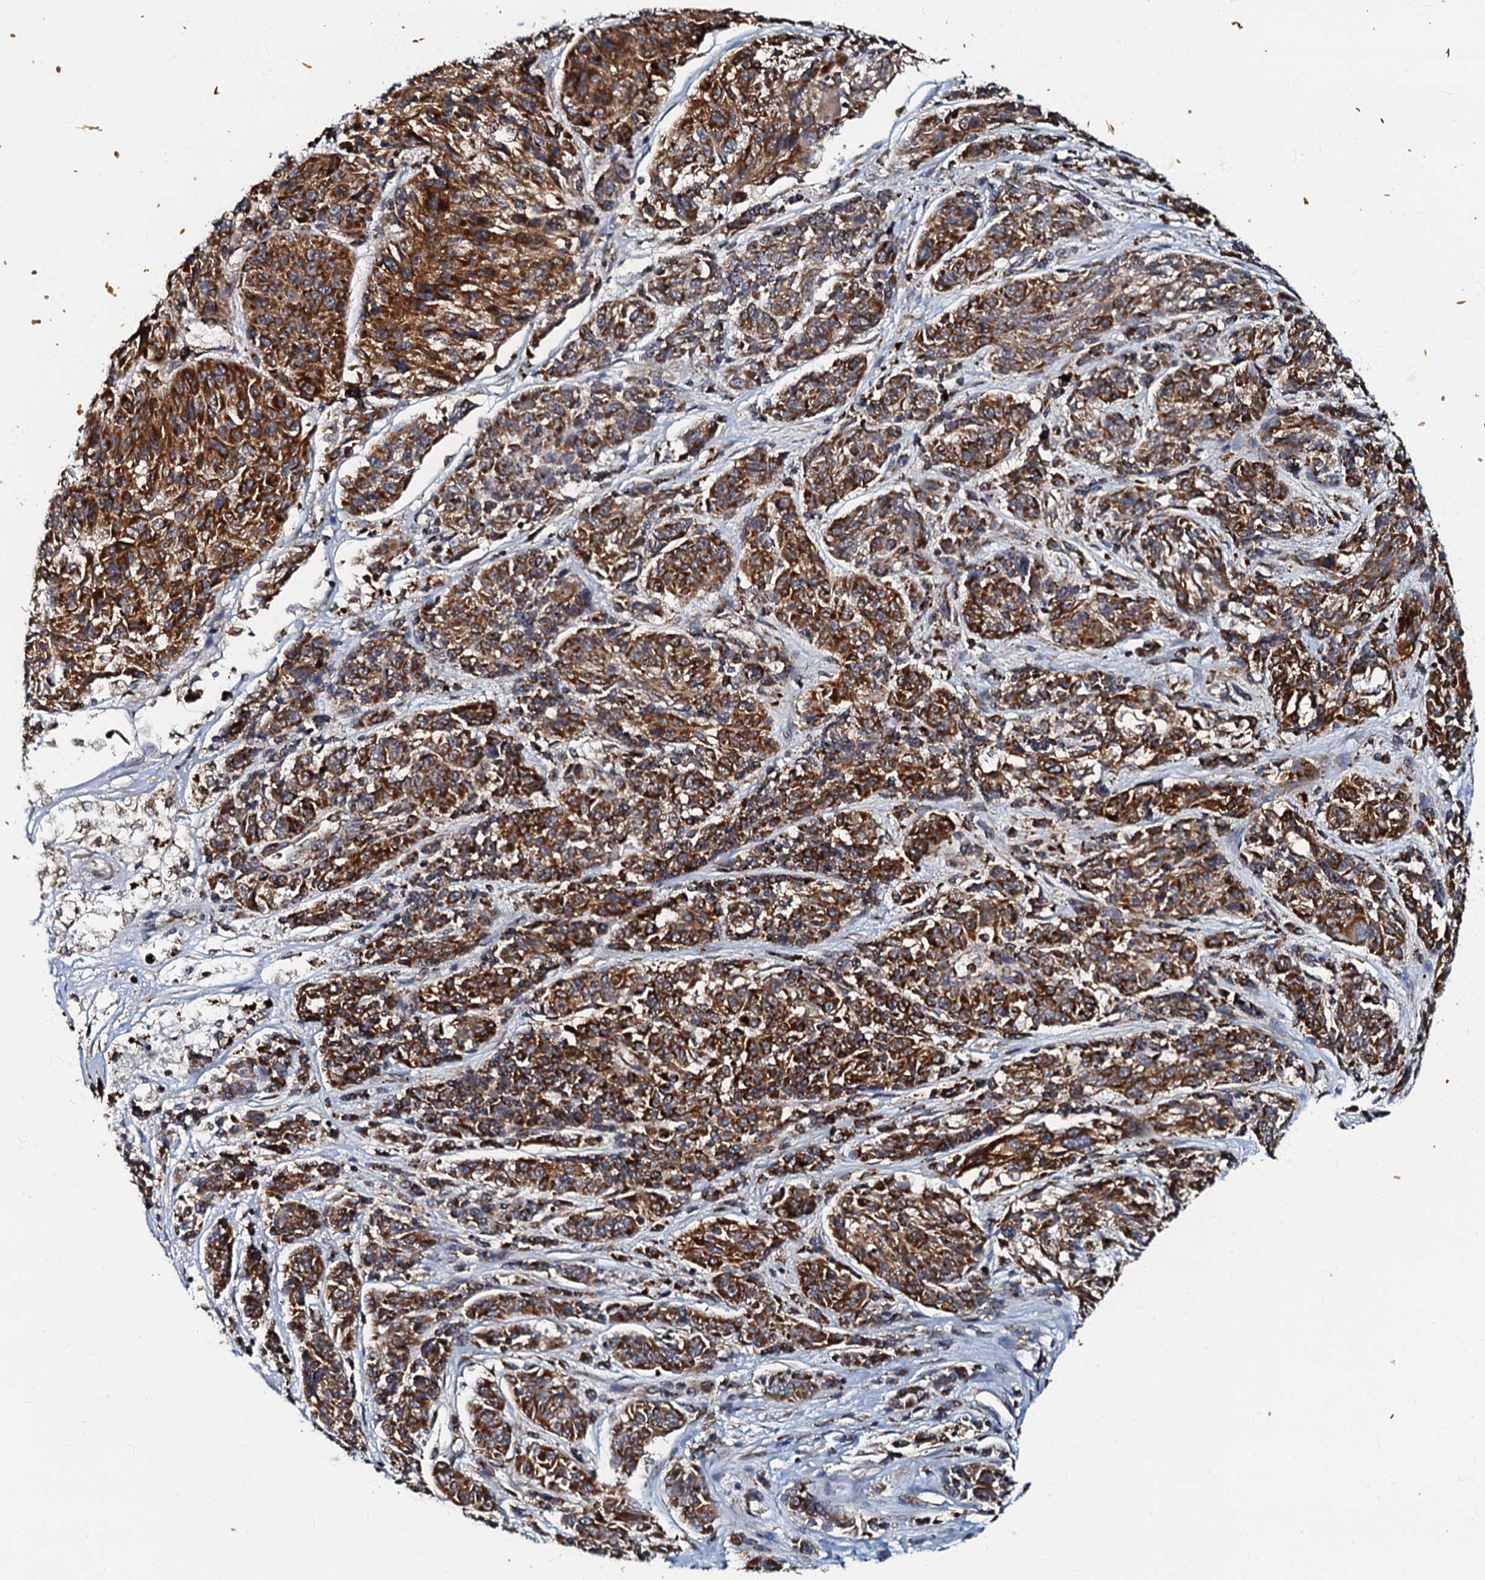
{"staining": {"intensity": "strong", "quantity": ">75%", "location": "cytoplasmic/membranous"}, "tissue": "melanoma", "cell_type": "Tumor cells", "image_type": "cancer", "snomed": [{"axis": "morphology", "description": "Malignant melanoma, NOS"}, {"axis": "topography", "description": "Skin"}], "caption": "Malignant melanoma stained with immunohistochemistry (IHC) demonstrates strong cytoplasmic/membranous expression in about >75% of tumor cells.", "gene": "NDUFA12", "patient": {"sex": "male", "age": 53}}